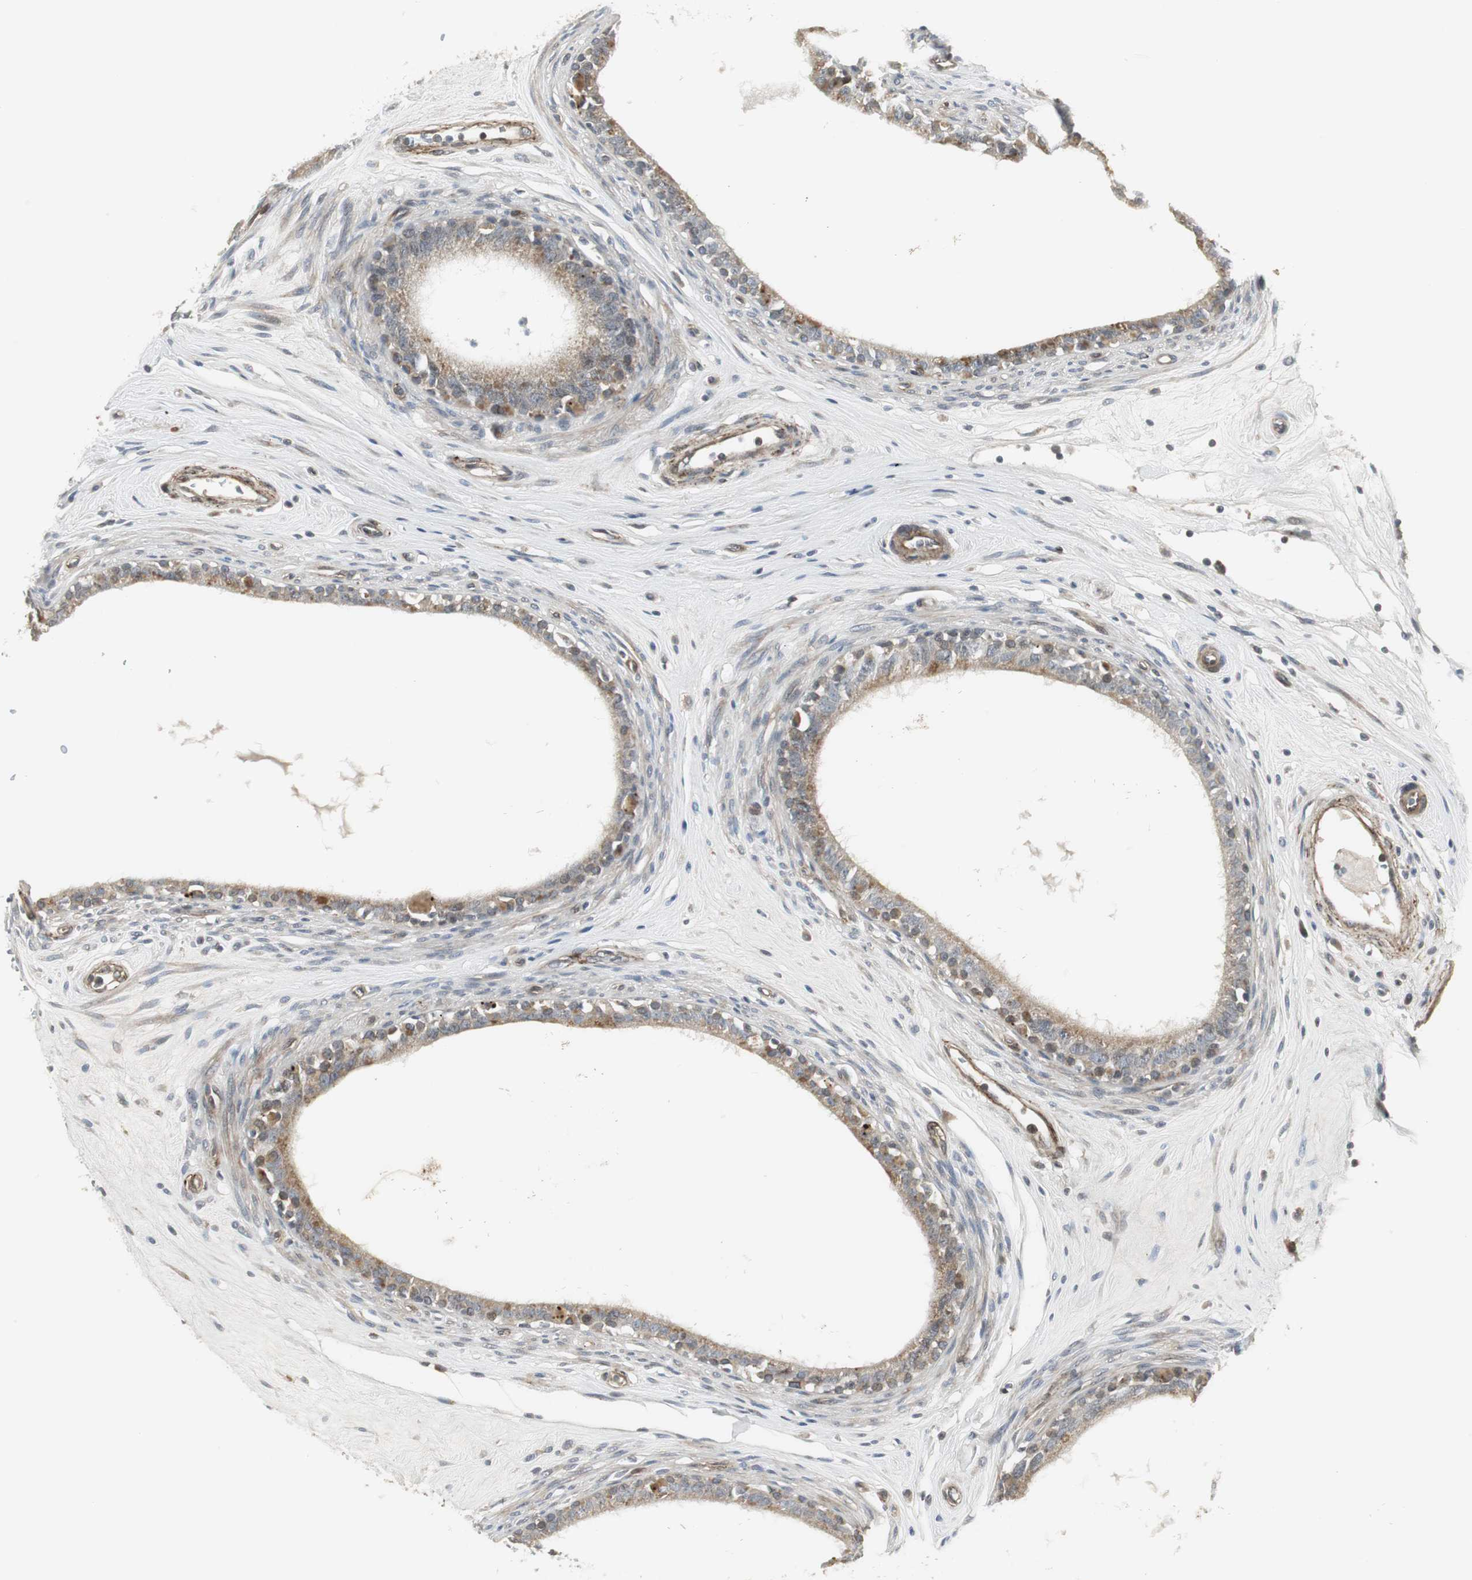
{"staining": {"intensity": "moderate", "quantity": "25%-75%", "location": "cytoplasmic/membranous"}, "tissue": "epididymis", "cell_type": "Glandular cells", "image_type": "normal", "snomed": [{"axis": "morphology", "description": "Normal tissue, NOS"}, {"axis": "morphology", "description": "Inflammation, NOS"}, {"axis": "topography", "description": "Epididymis"}], "caption": "This image displays immunohistochemistry staining of unremarkable epididymis, with medium moderate cytoplasmic/membranous expression in about 25%-75% of glandular cells.", "gene": "SCYL3", "patient": {"sex": "male", "age": 84}}